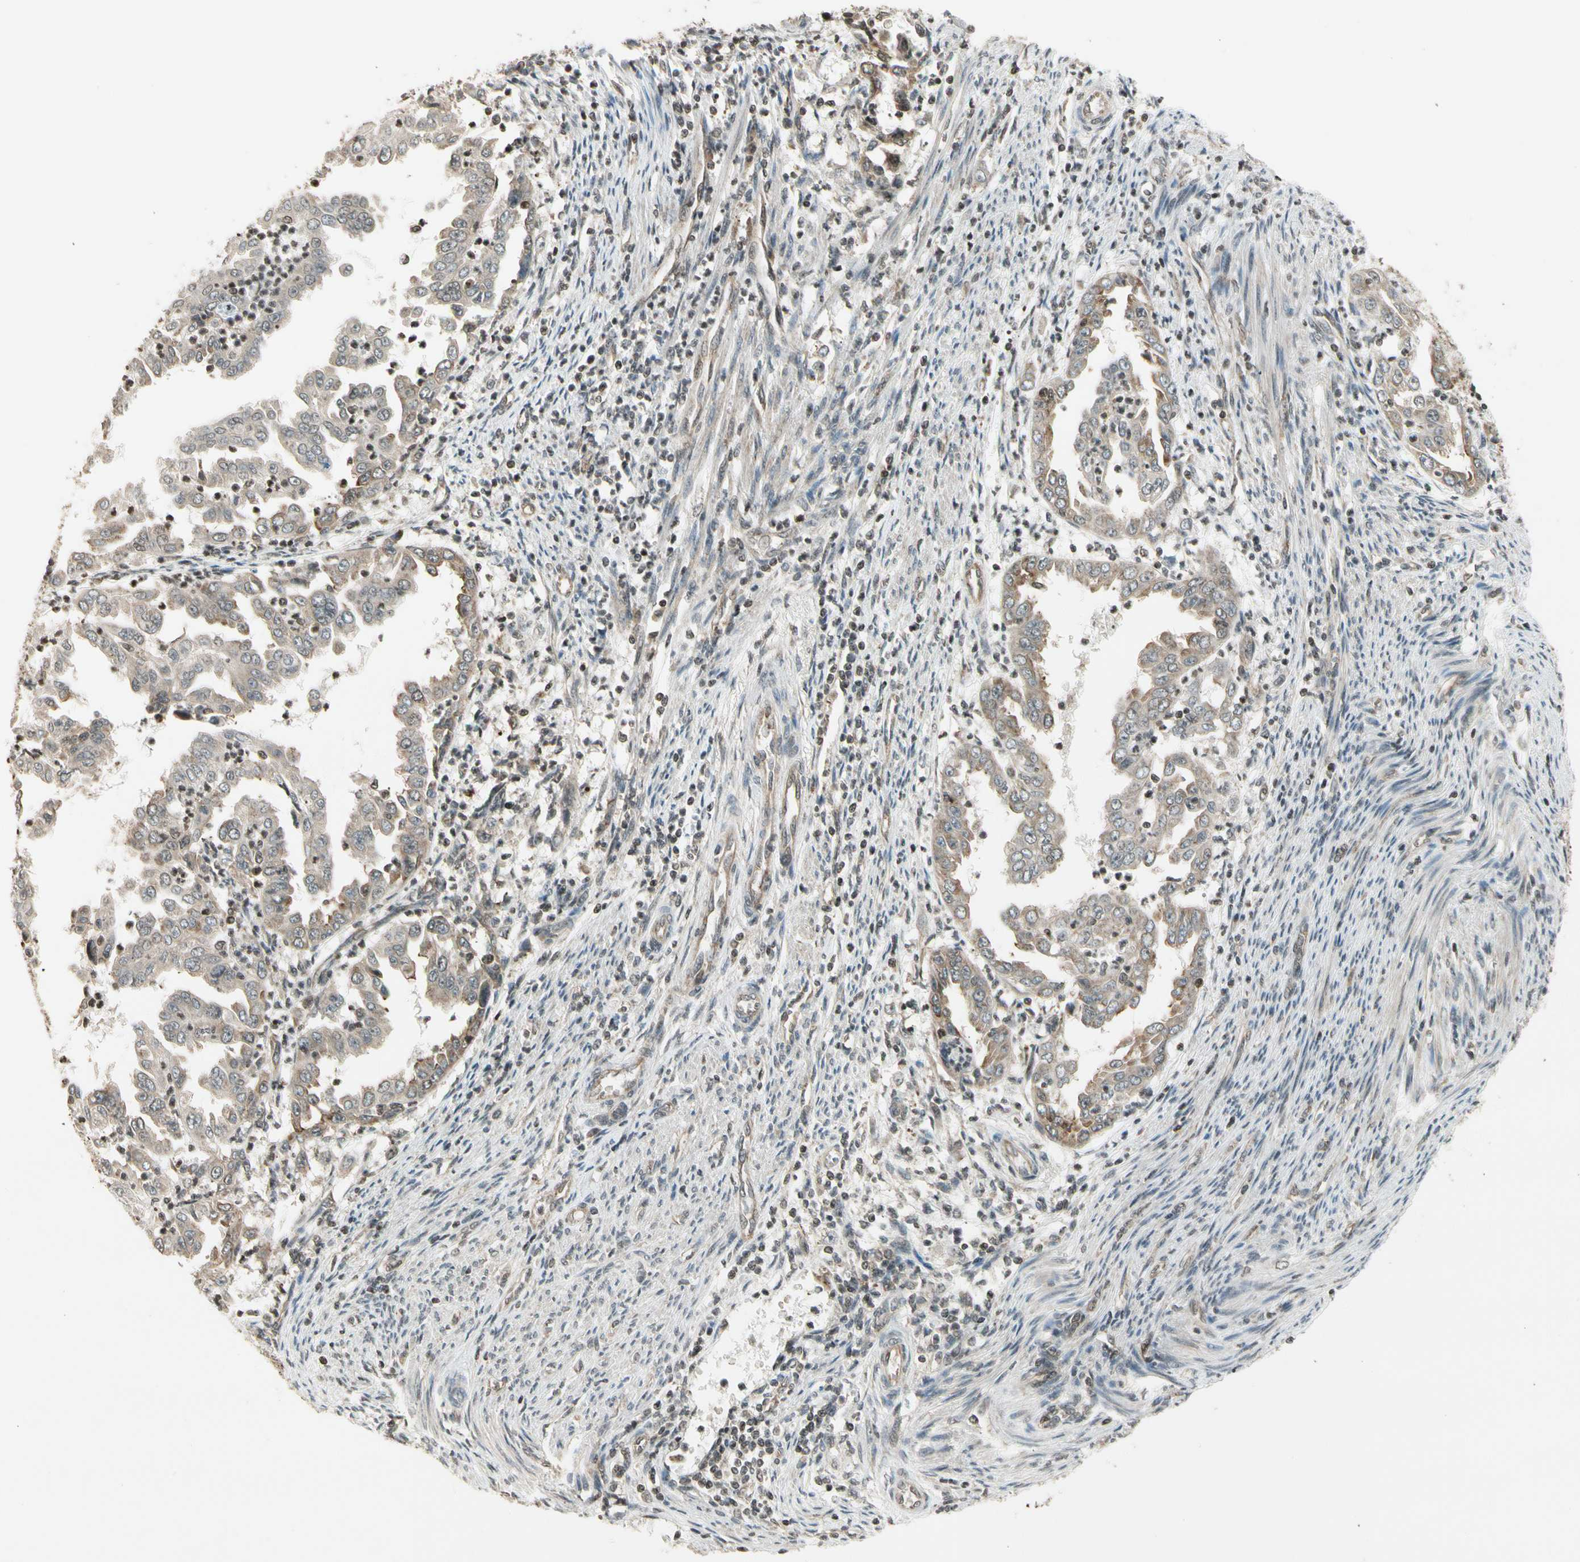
{"staining": {"intensity": "weak", "quantity": "25%-75%", "location": "cytoplasmic/membranous"}, "tissue": "endometrial cancer", "cell_type": "Tumor cells", "image_type": "cancer", "snomed": [{"axis": "morphology", "description": "Adenocarcinoma, NOS"}, {"axis": "topography", "description": "Endometrium"}], "caption": "Brown immunohistochemical staining in endometrial cancer (adenocarcinoma) reveals weak cytoplasmic/membranous expression in about 25%-75% of tumor cells. Immunohistochemistry stains the protein in brown and the nuclei are stained blue.", "gene": "SMN2", "patient": {"sex": "female", "age": 85}}